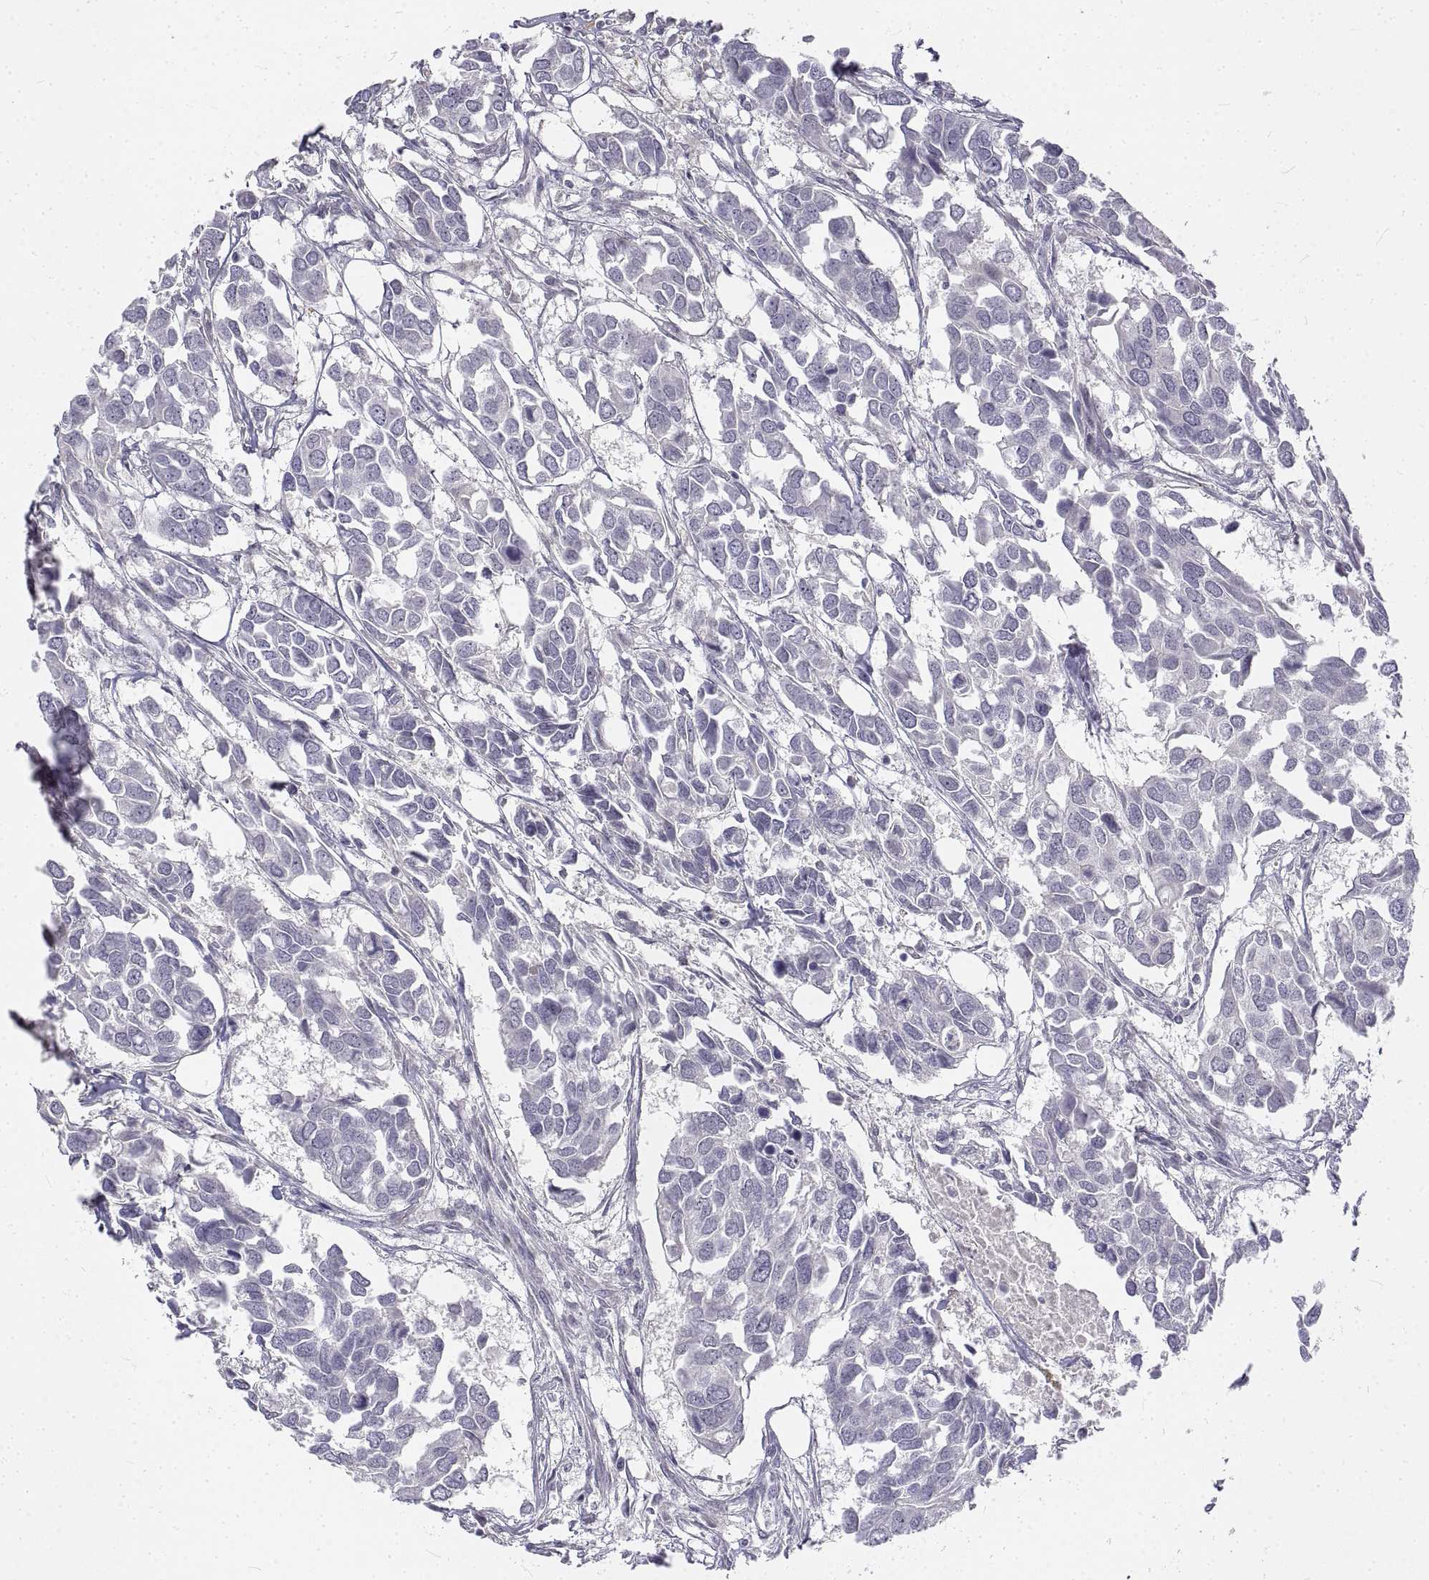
{"staining": {"intensity": "negative", "quantity": "none", "location": "none"}, "tissue": "breast cancer", "cell_type": "Tumor cells", "image_type": "cancer", "snomed": [{"axis": "morphology", "description": "Duct carcinoma"}, {"axis": "topography", "description": "Breast"}], "caption": "The immunohistochemistry image has no significant expression in tumor cells of intraductal carcinoma (breast) tissue.", "gene": "ANO2", "patient": {"sex": "female", "age": 83}}